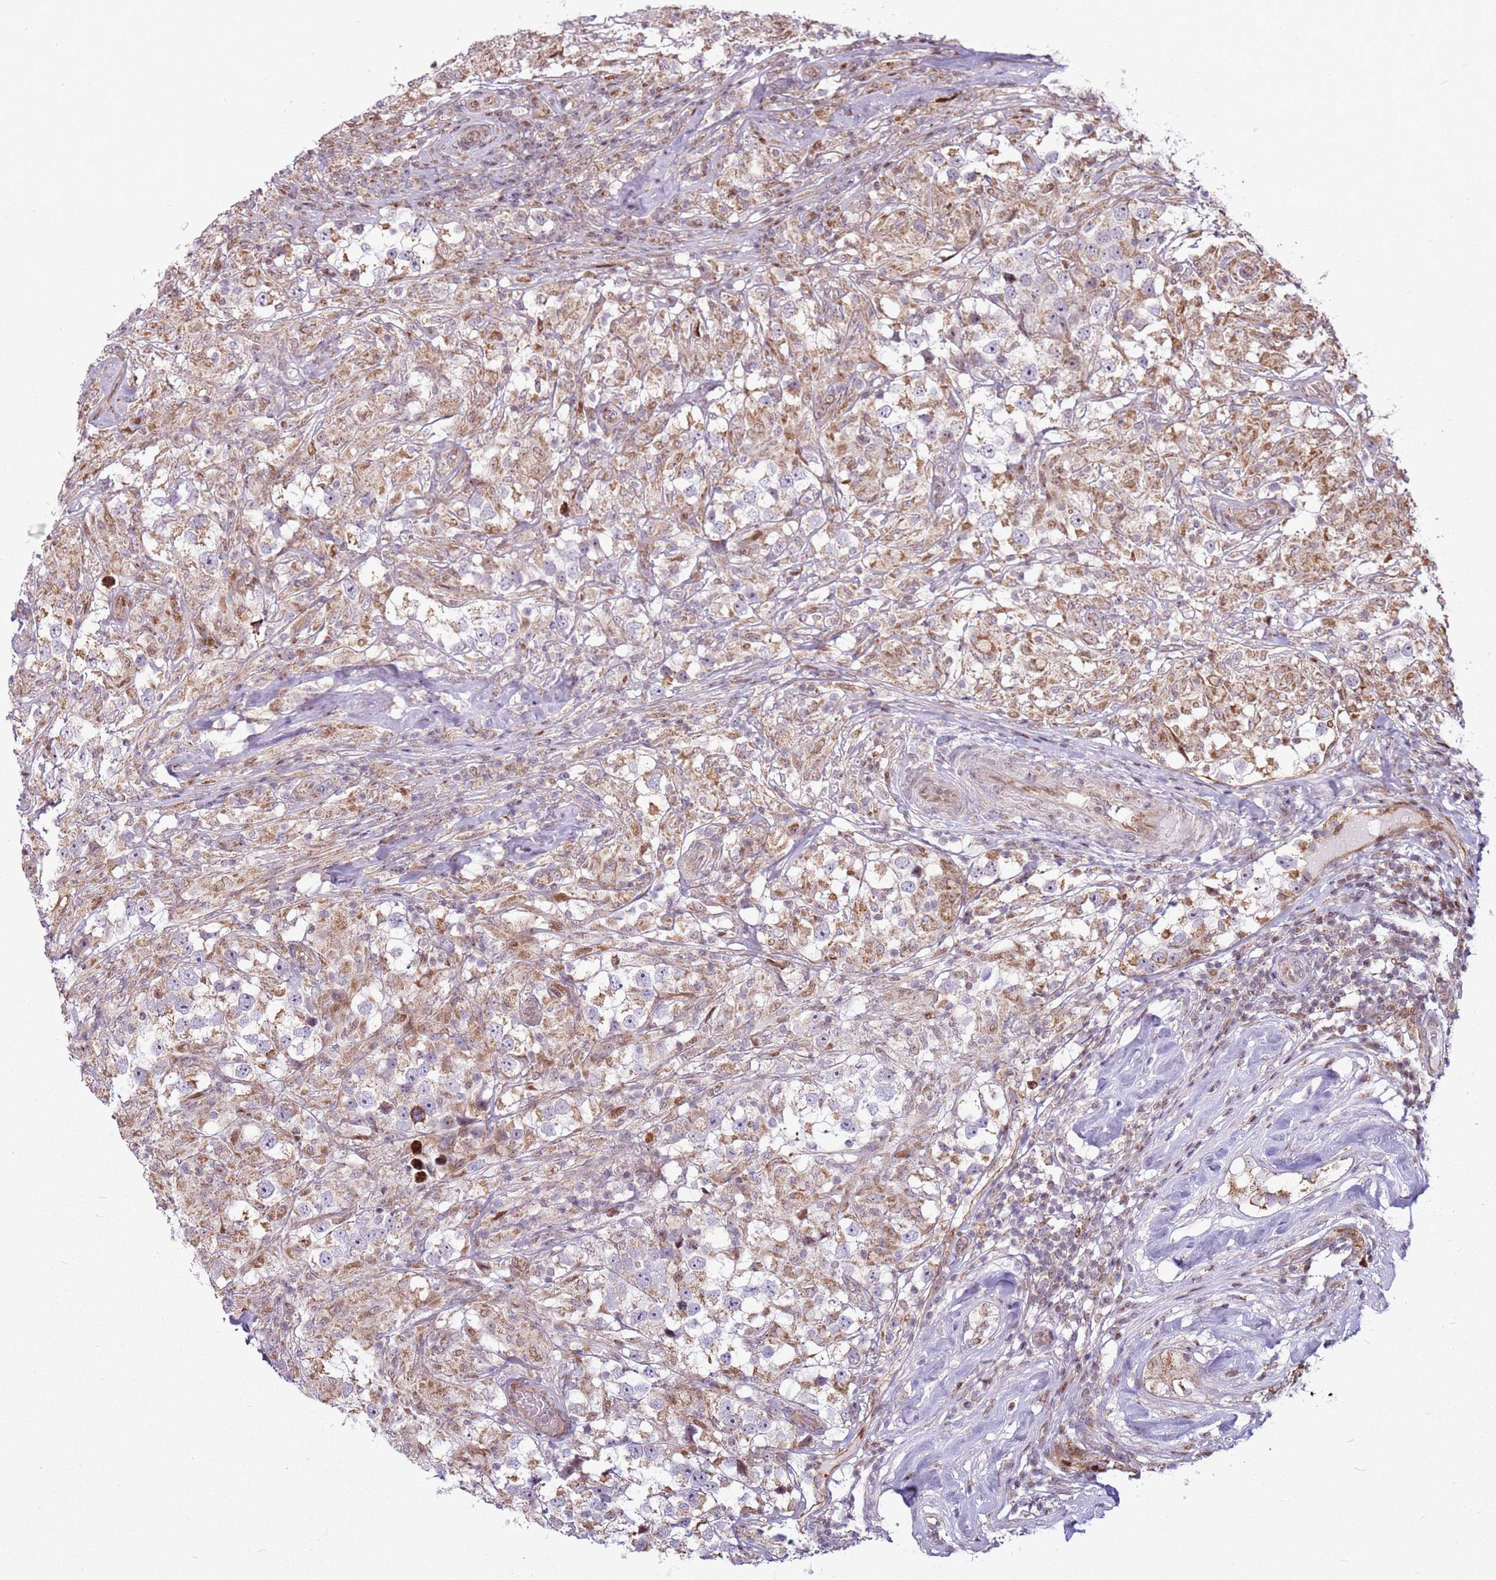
{"staining": {"intensity": "negative", "quantity": "none", "location": "none"}, "tissue": "testis cancer", "cell_type": "Tumor cells", "image_type": "cancer", "snomed": [{"axis": "morphology", "description": "Seminoma, NOS"}, {"axis": "topography", "description": "Testis"}], "caption": "DAB (3,3'-diaminobenzidine) immunohistochemical staining of human testis cancer (seminoma) exhibits no significant staining in tumor cells. Brightfield microscopy of IHC stained with DAB (brown) and hematoxylin (blue), captured at high magnification.", "gene": "PCTP", "patient": {"sex": "male", "age": 46}}